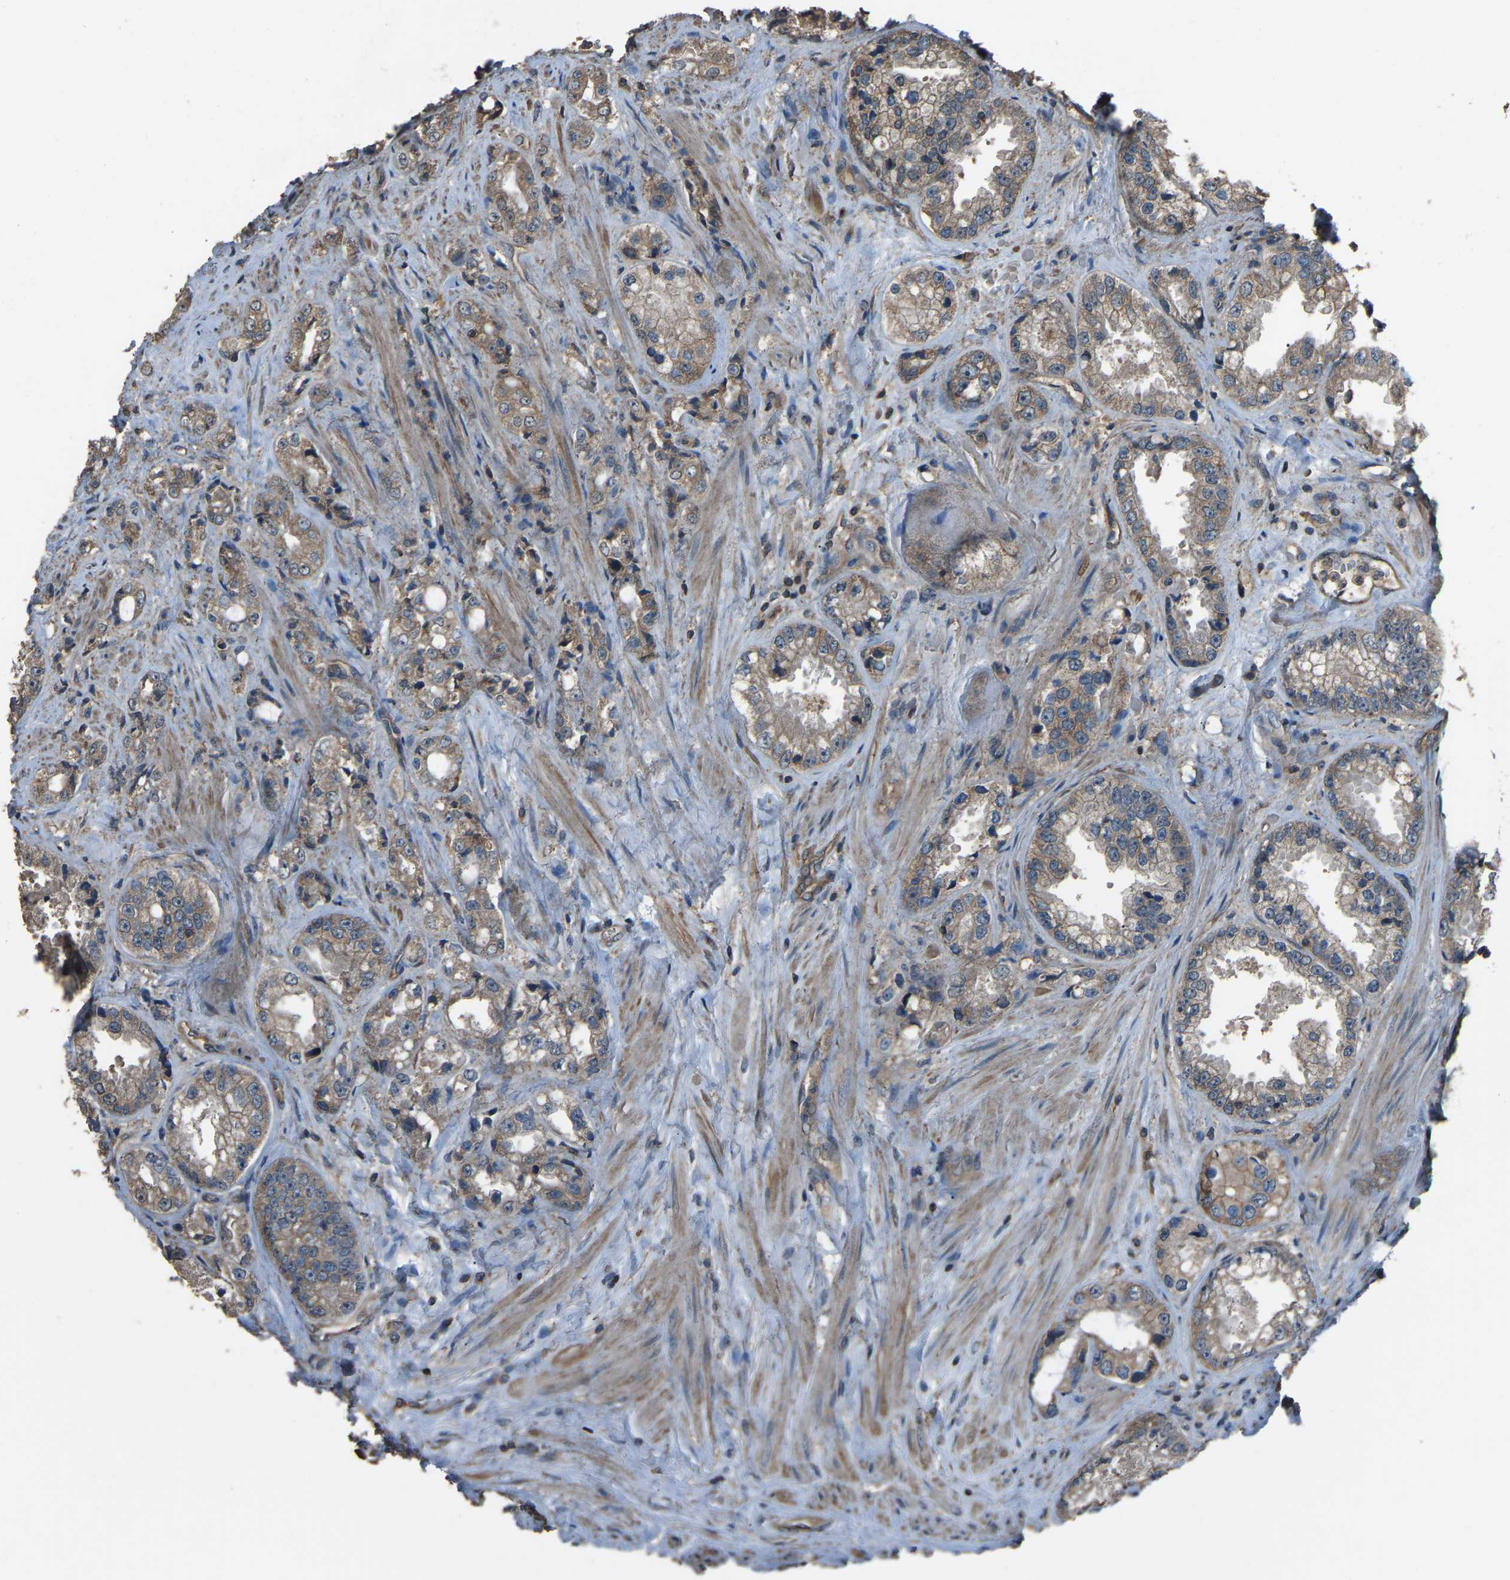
{"staining": {"intensity": "weak", "quantity": "<25%", "location": "cytoplasmic/membranous"}, "tissue": "prostate cancer", "cell_type": "Tumor cells", "image_type": "cancer", "snomed": [{"axis": "morphology", "description": "Adenocarcinoma, High grade"}, {"axis": "topography", "description": "Prostate"}], "caption": "Immunohistochemistry (IHC) image of human prostate cancer stained for a protein (brown), which displays no positivity in tumor cells.", "gene": "SLC4A2", "patient": {"sex": "male", "age": 61}}